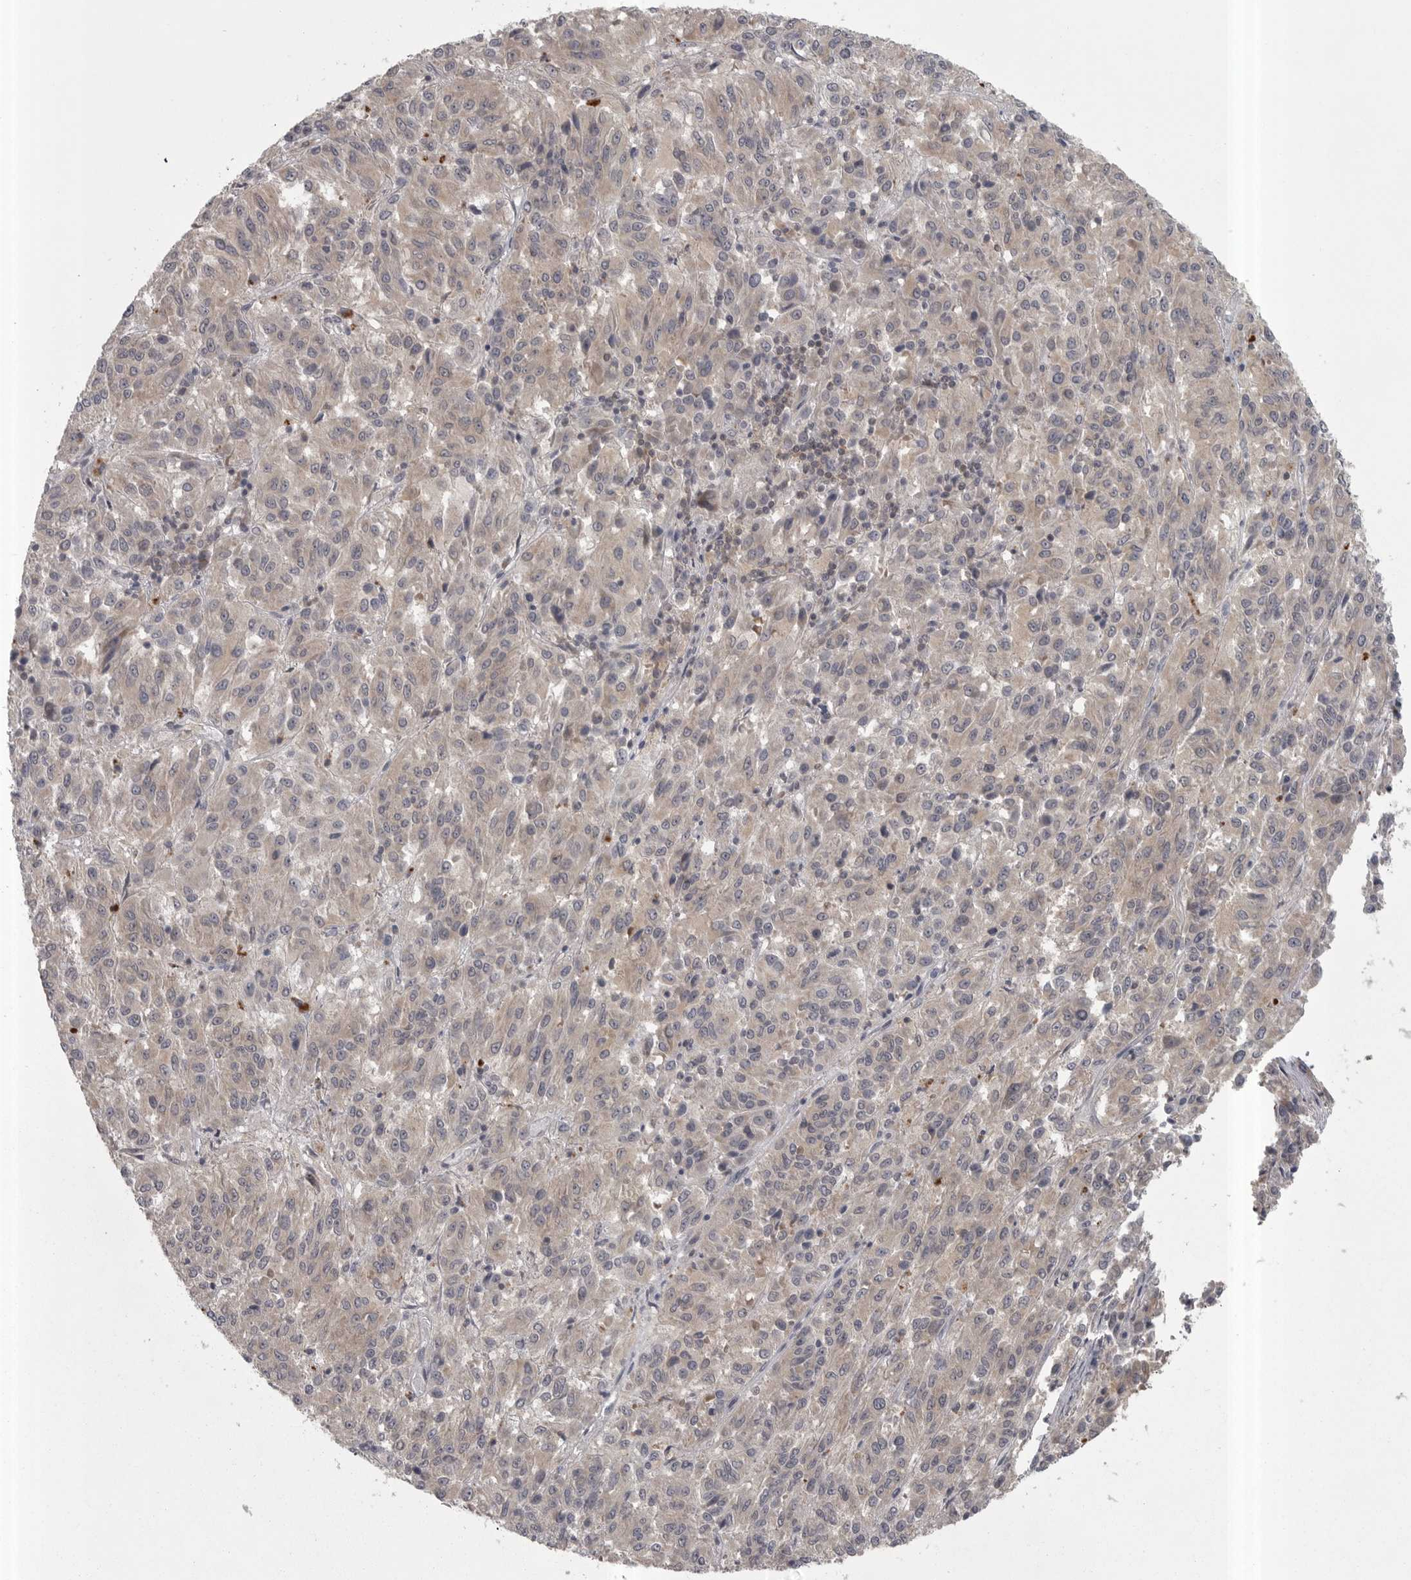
{"staining": {"intensity": "weak", "quantity": "<25%", "location": "cytoplasmic/membranous"}, "tissue": "melanoma", "cell_type": "Tumor cells", "image_type": "cancer", "snomed": [{"axis": "morphology", "description": "Malignant melanoma, Metastatic site"}, {"axis": "topography", "description": "Lung"}], "caption": "Malignant melanoma (metastatic site) was stained to show a protein in brown. There is no significant expression in tumor cells.", "gene": "PHF13", "patient": {"sex": "male", "age": 64}}